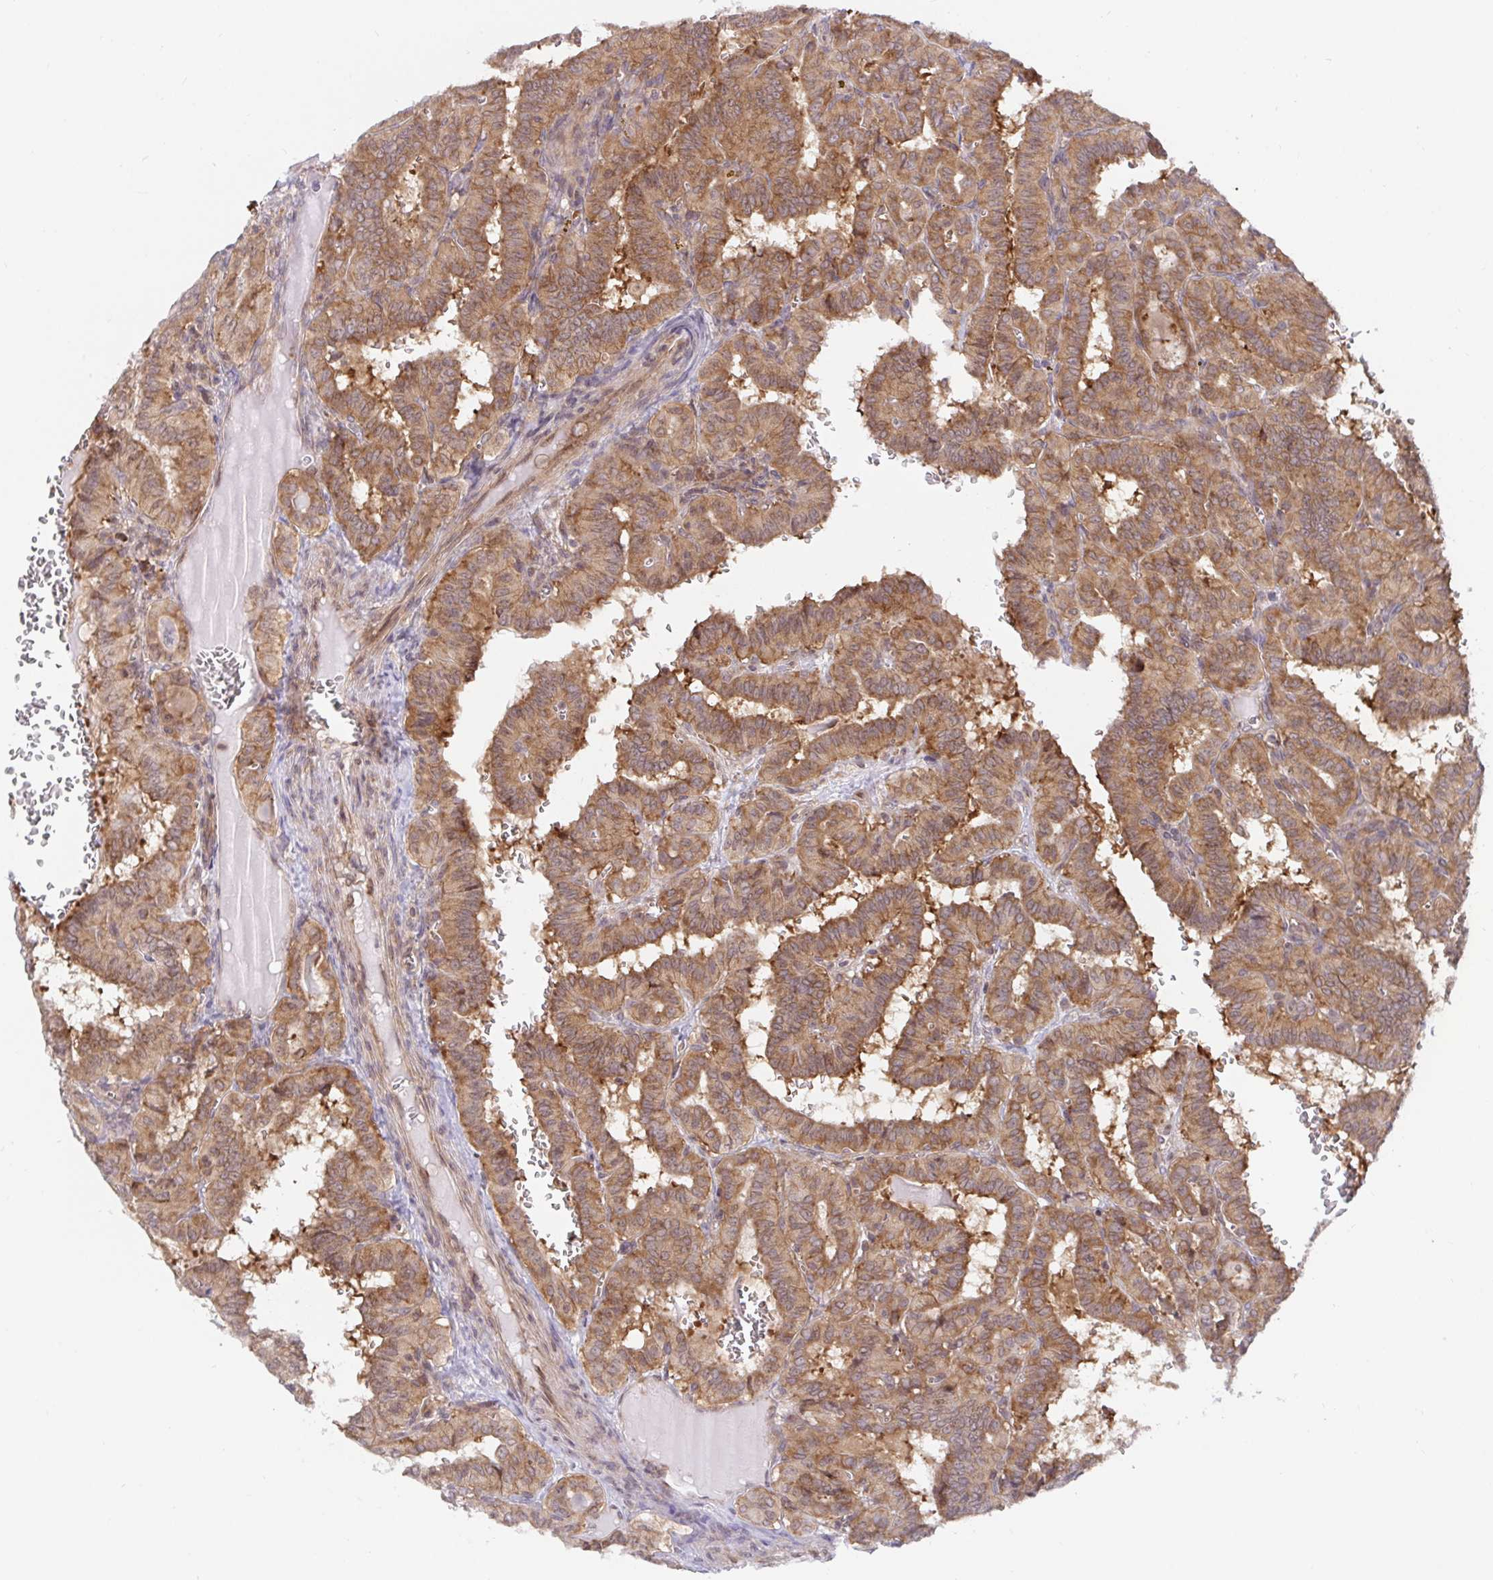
{"staining": {"intensity": "moderate", "quantity": ">75%", "location": "cytoplasmic/membranous"}, "tissue": "thyroid cancer", "cell_type": "Tumor cells", "image_type": "cancer", "snomed": [{"axis": "morphology", "description": "Papillary adenocarcinoma, NOS"}, {"axis": "topography", "description": "Thyroid gland"}], "caption": "Moderate cytoplasmic/membranous positivity for a protein is seen in approximately >75% of tumor cells of thyroid cancer (papillary adenocarcinoma) using IHC.", "gene": "LARP1", "patient": {"sex": "female", "age": 21}}